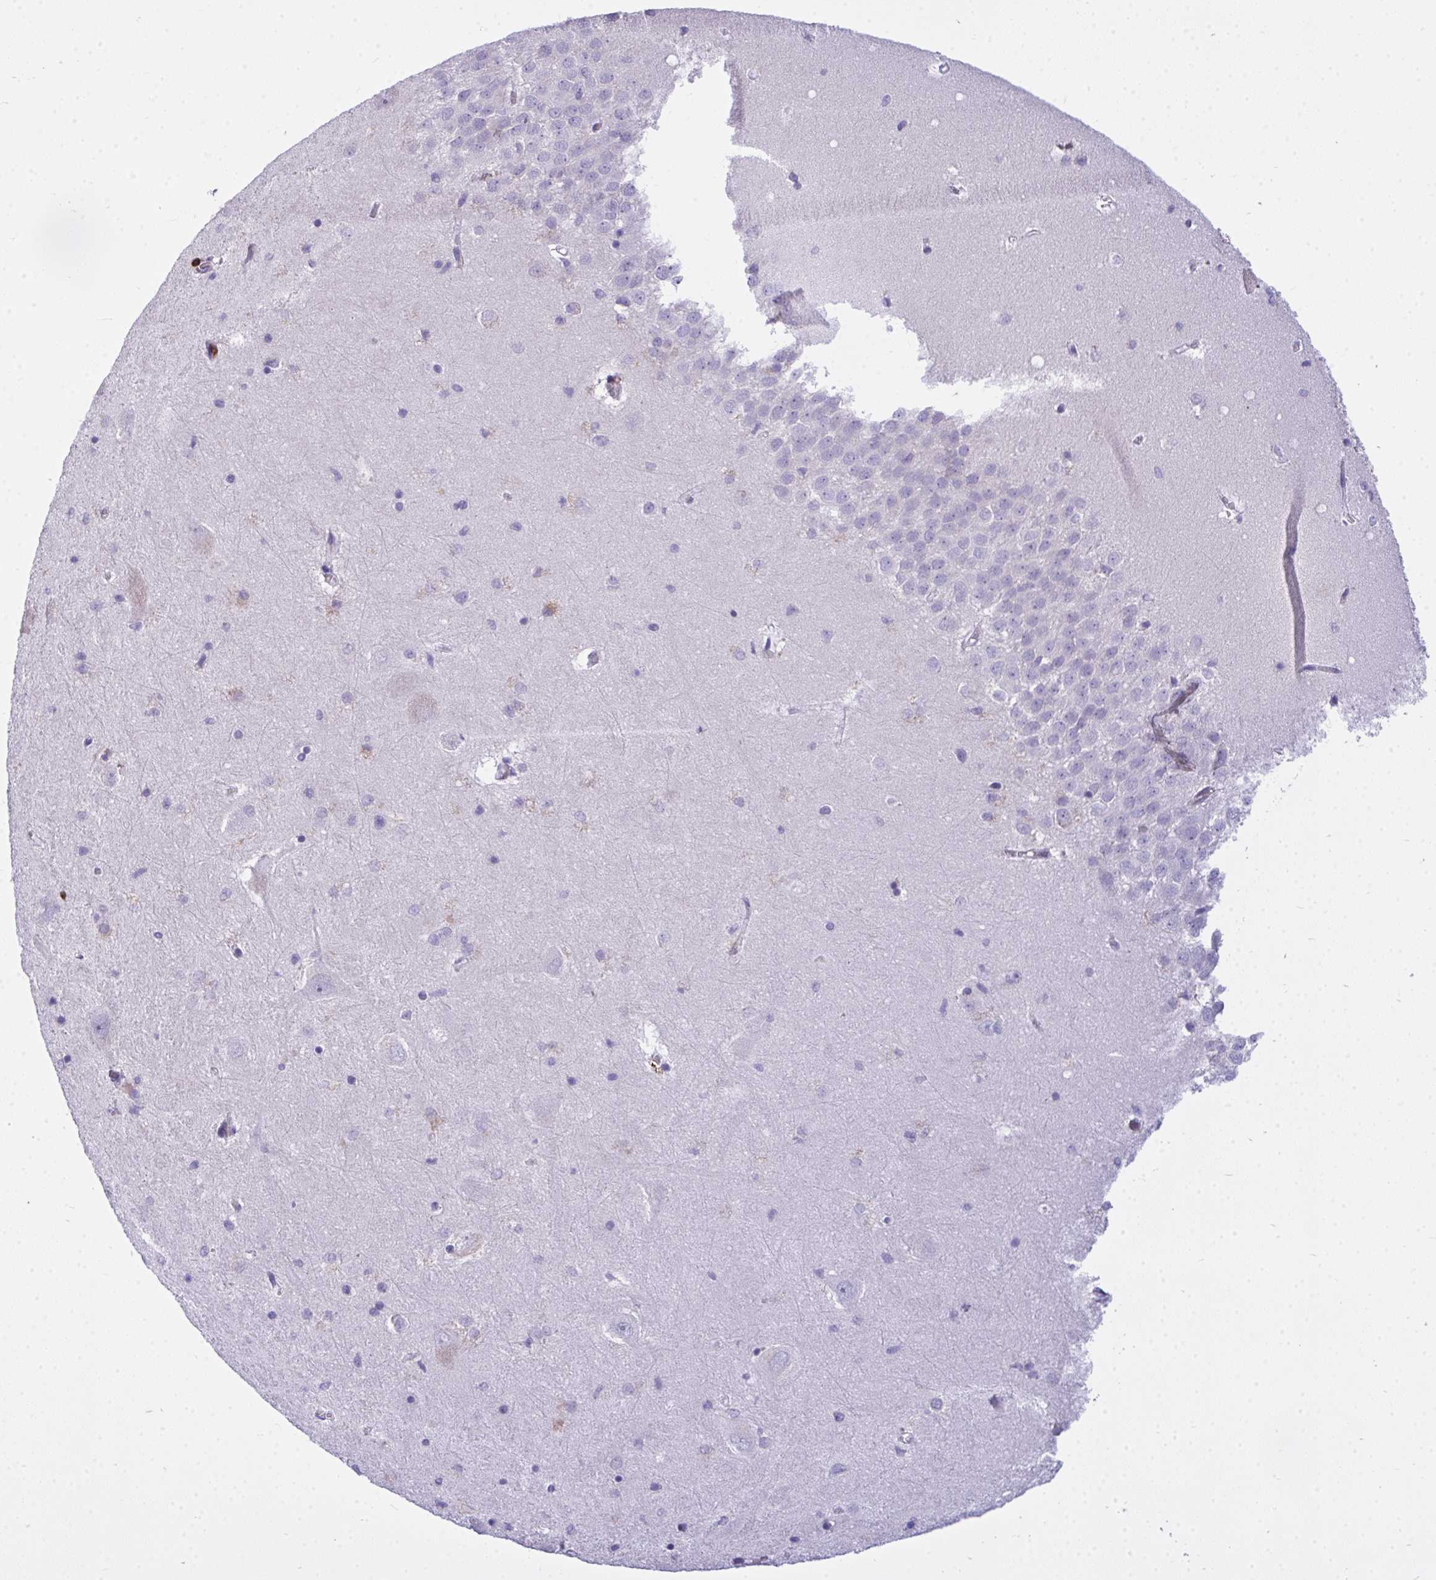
{"staining": {"intensity": "negative", "quantity": "none", "location": "none"}, "tissue": "hippocampus", "cell_type": "Glial cells", "image_type": "normal", "snomed": [{"axis": "morphology", "description": "Normal tissue, NOS"}, {"axis": "topography", "description": "Hippocampus"}], "caption": "The immunohistochemistry photomicrograph has no significant staining in glial cells of hippocampus.", "gene": "AP5M1", "patient": {"sex": "male", "age": 58}}